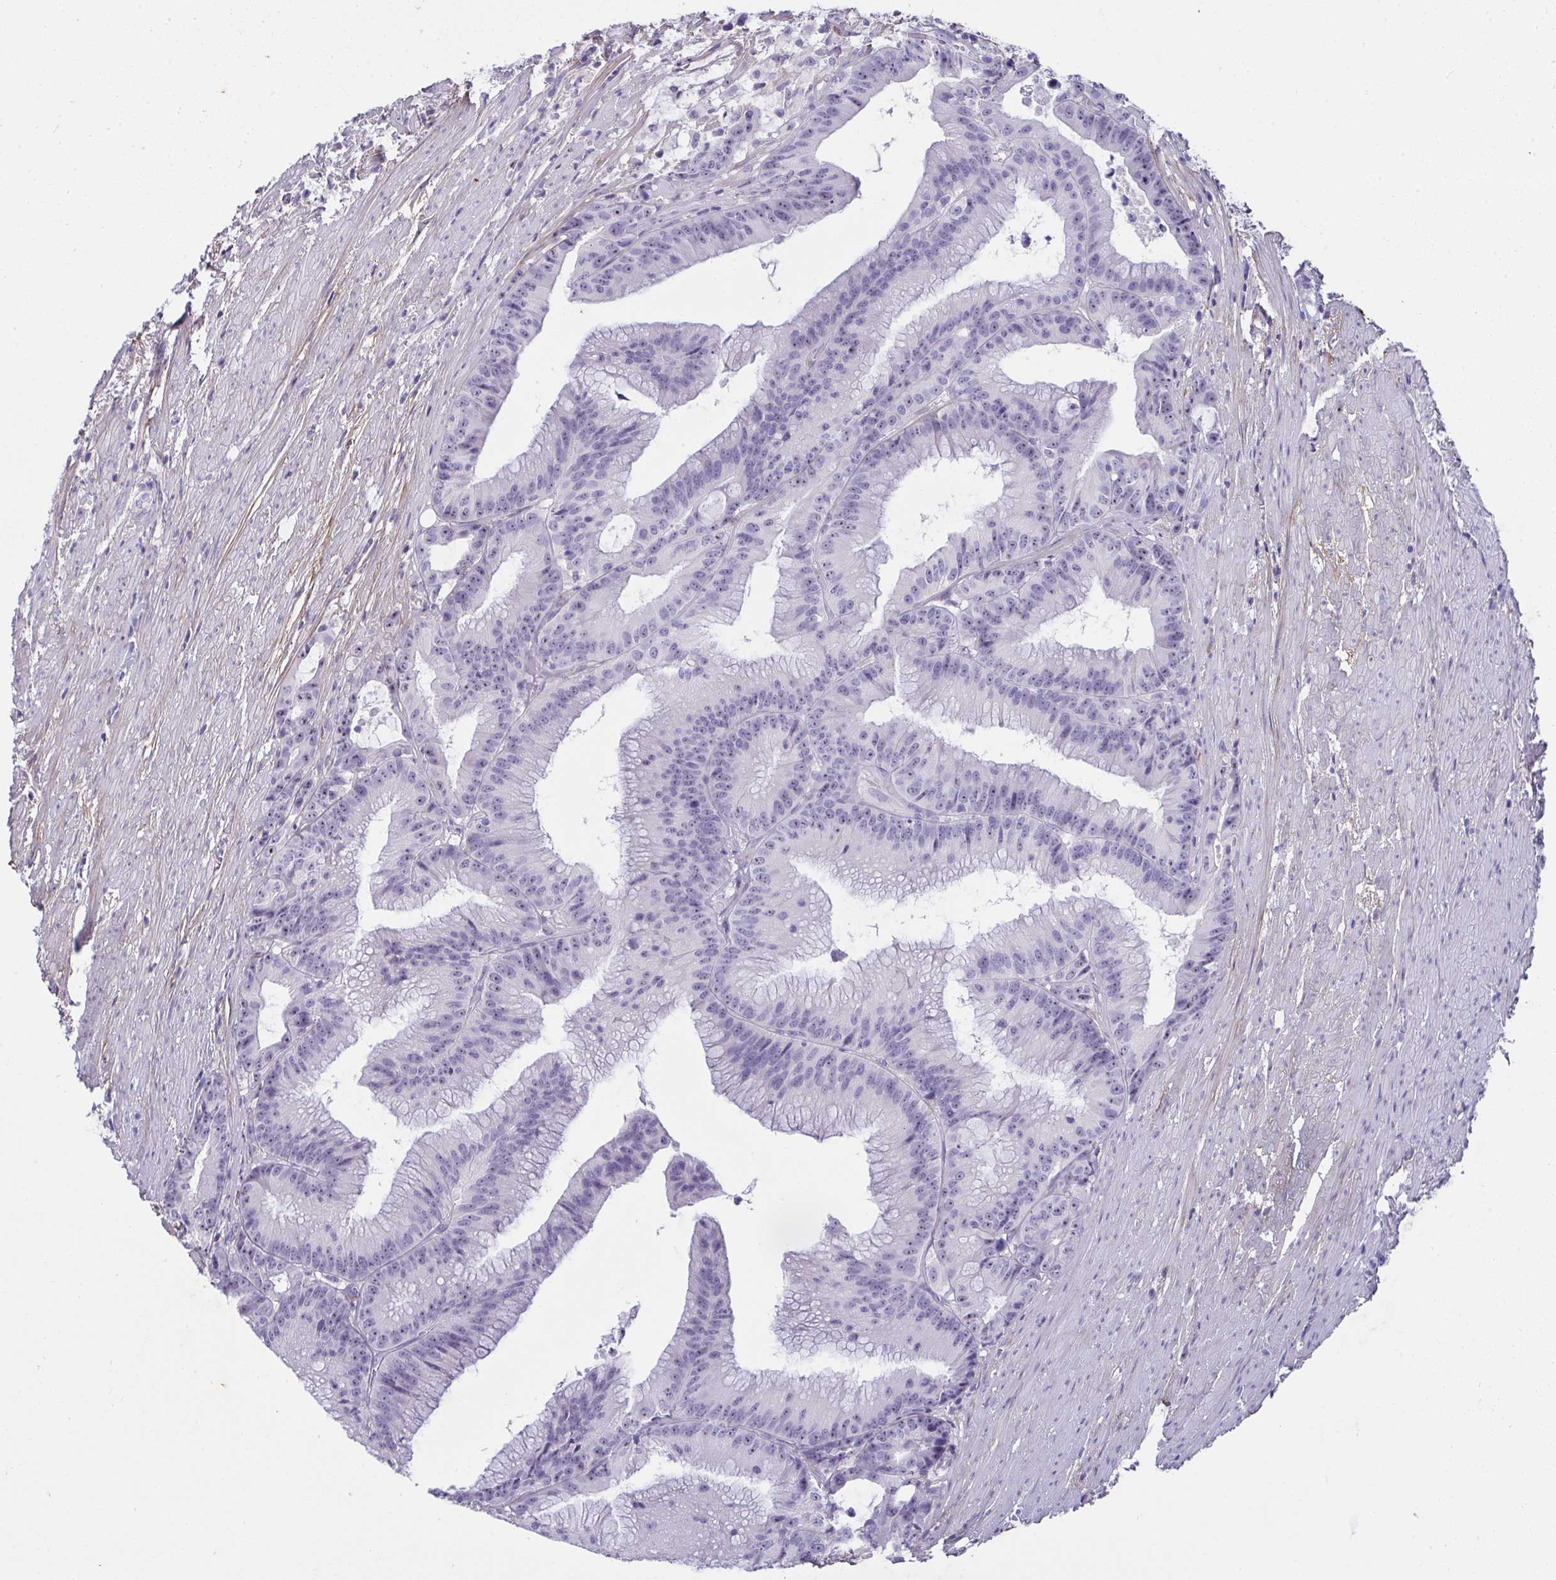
{"staining": {"intensity": "weak", "quantity": "25%-75%", "location": "nuclear"}, "tissue": "colorectal cancer", "cell_type": "Tumor cells", "image_type": "cancer", "snomed": [{"axis": "morphology", "description": "Adenocarcinoma, NOS"}, {"axis": "topography", "description": "Colon"}], "caption": "High-magnification brightfield microscopy of adenocarcinoma (colorectal) stained with DAB (3,3'-diaminobenzidine) (brown) and counterstained with hematoxylin (blue). tumor cells exhibit weak nuclear staining is seen in about25%-75% of cells.", "gene": "LHFPL6", "patient": {"sex": "female", "age": 78}}